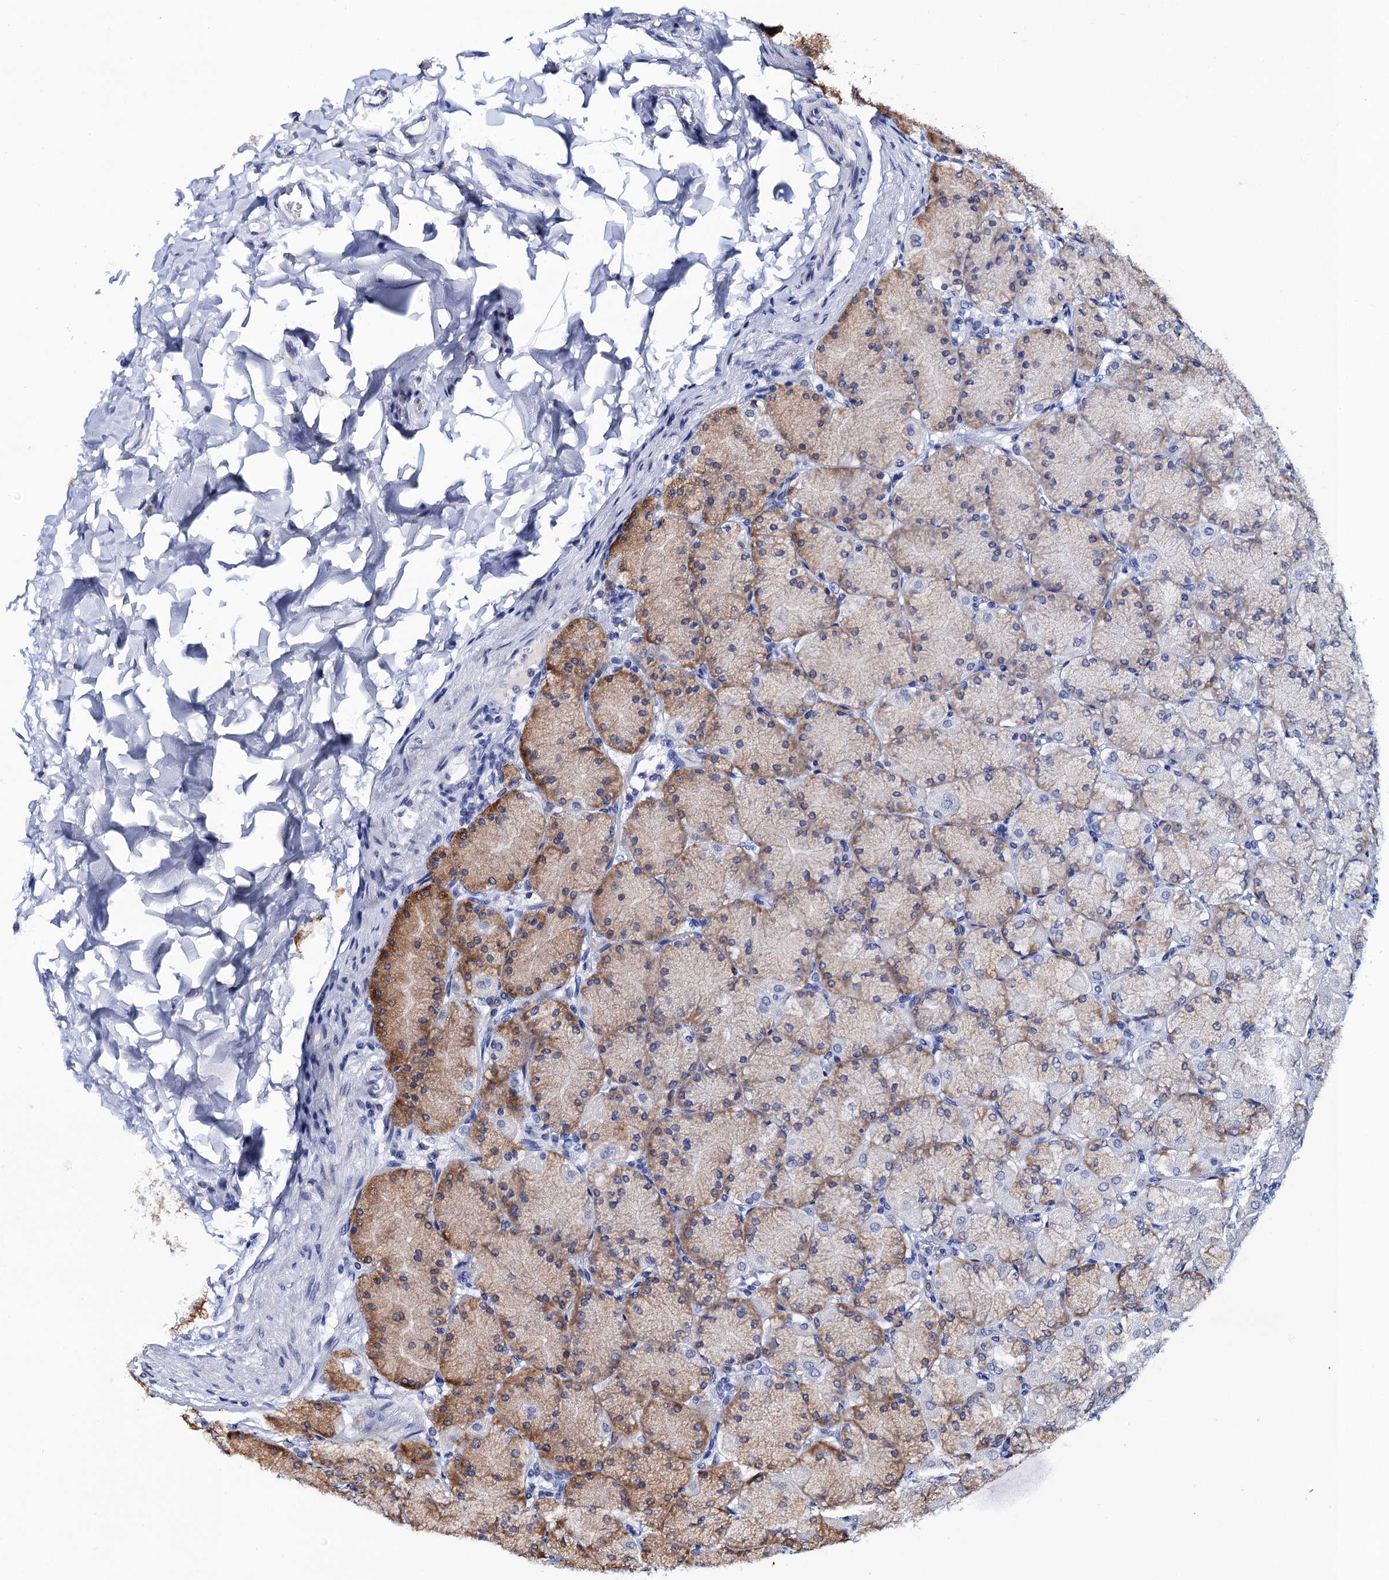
{"staining": {"intensity": "moderate", "quantity": ">75%", "location": "cytoplasmic/membranous"}, "tissue": "stomach", "cell_type": "Glandular cells", "image_type": "normal", "snomed": [{"axis": "morphology", "description": "Normal tissue, NOS"}, {"axis": "topography", "description": "Stomach, upper"}], "caption": "IHC of normal human stomach displays medium levels of moderate cytoplasmic/membranous expression in approximately >75% of glandular cells.", "gene": "SLC7A10", "patient": {"sex": "female", "age": 56}}